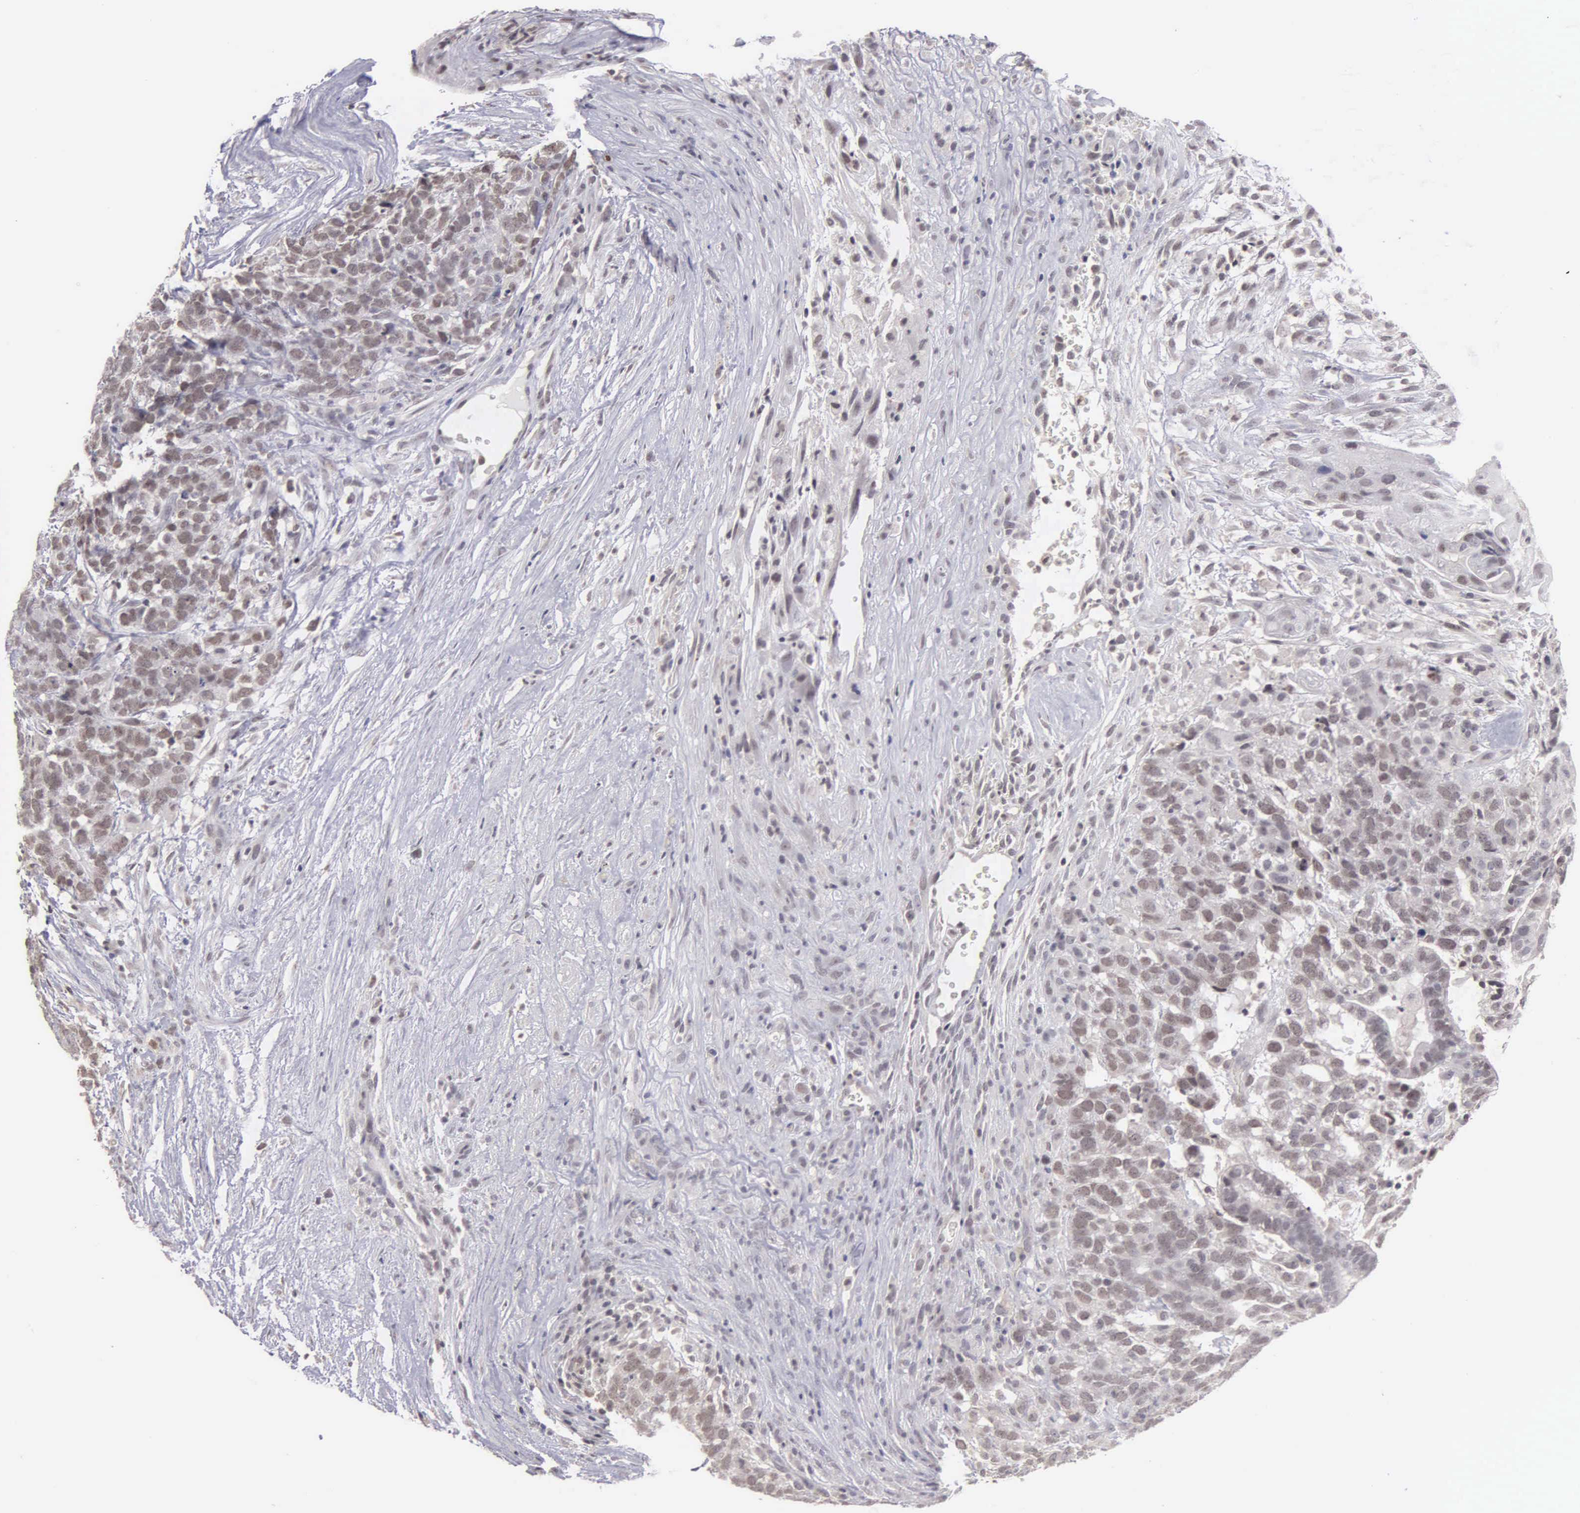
{"staining": {"intensity": "weak", "quantity": ">75%", "location": "nuclear"}, "tissue": "testis cancer", "cell_type": "Tumor cells", "image_type": "cancer", "snomed": [{"axis": "morphology", "description": "Carcinoma, Embryonal, NOS"}, {"axis": "topography", "description": "Testis"}], "caption": "Immunohistochemistry (IHC) image of human testis cancer (embryonal carcinoma) stained for a protein (brown), which displays low levels of weak nuclear expression in approximately >75% of tumor cells.", "gene": "BRD1", "patient": {"sex": "male", "age": 26}}